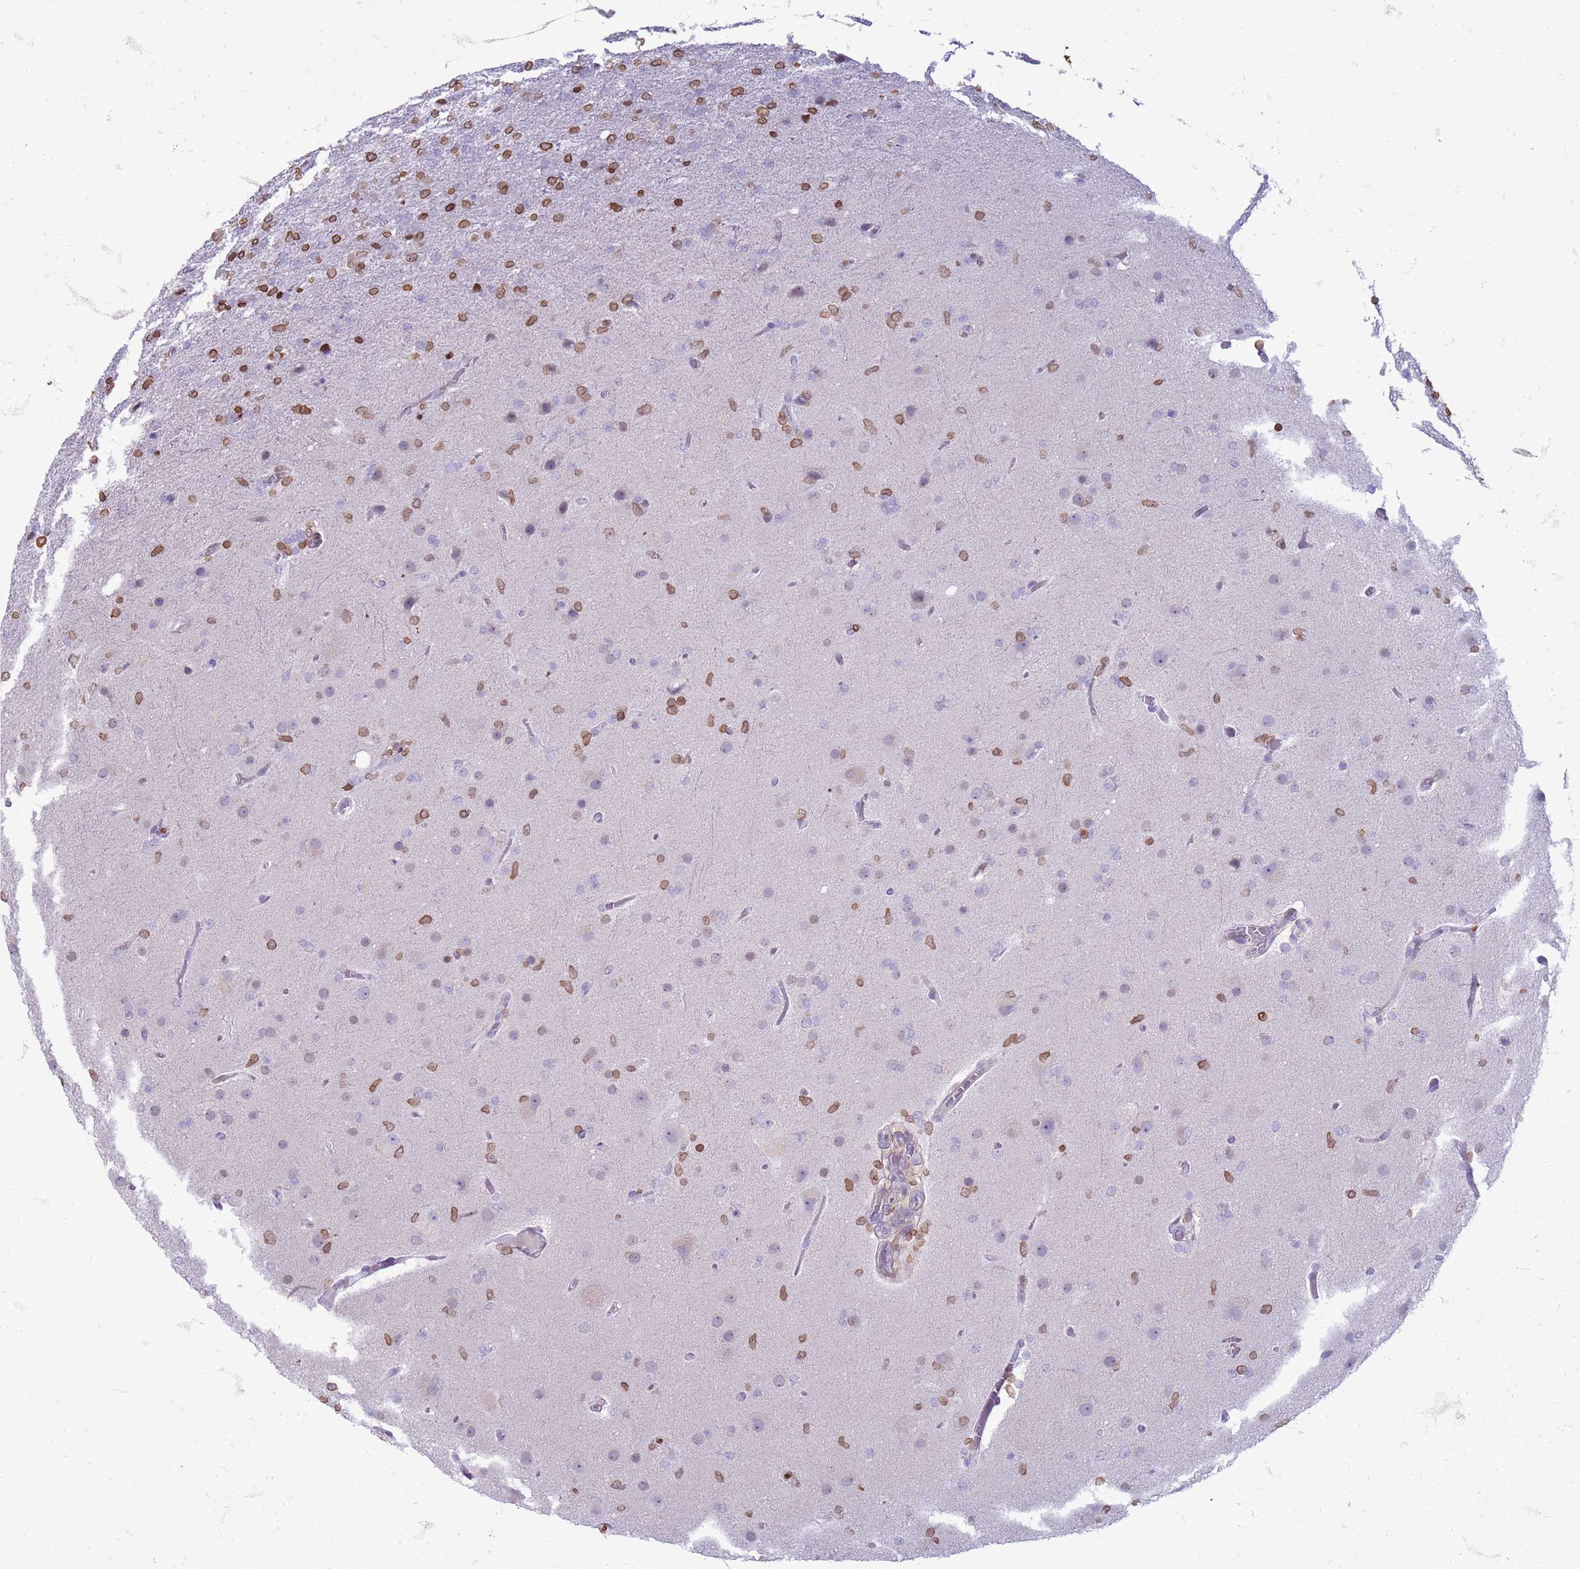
{"staining": {"intensity": "moderate", "quantity": "25%-75%", "location": "cytoplasmic/membranous,nuclear"}, "tissue": "glioma", "cell_type": "Tumor cells", "image_type": "cancer", "snomed": [{"axis": "morphology", "description": "Glioma, malignant, High grade"}, {"axis": "topography", "description": "Brain"}], "caption": "Glioma stained with IHC reveals moderate cytoplasmic/membranous and nuclear positivity in approximately 25%-75% of tumor cells. (DAB (3,3'-diaminobenzidine) IHC, brown staining for protein, blue staining for nuclei).", "gene": "METTL25B", "patient": {"sex": "female", "age": 74}}